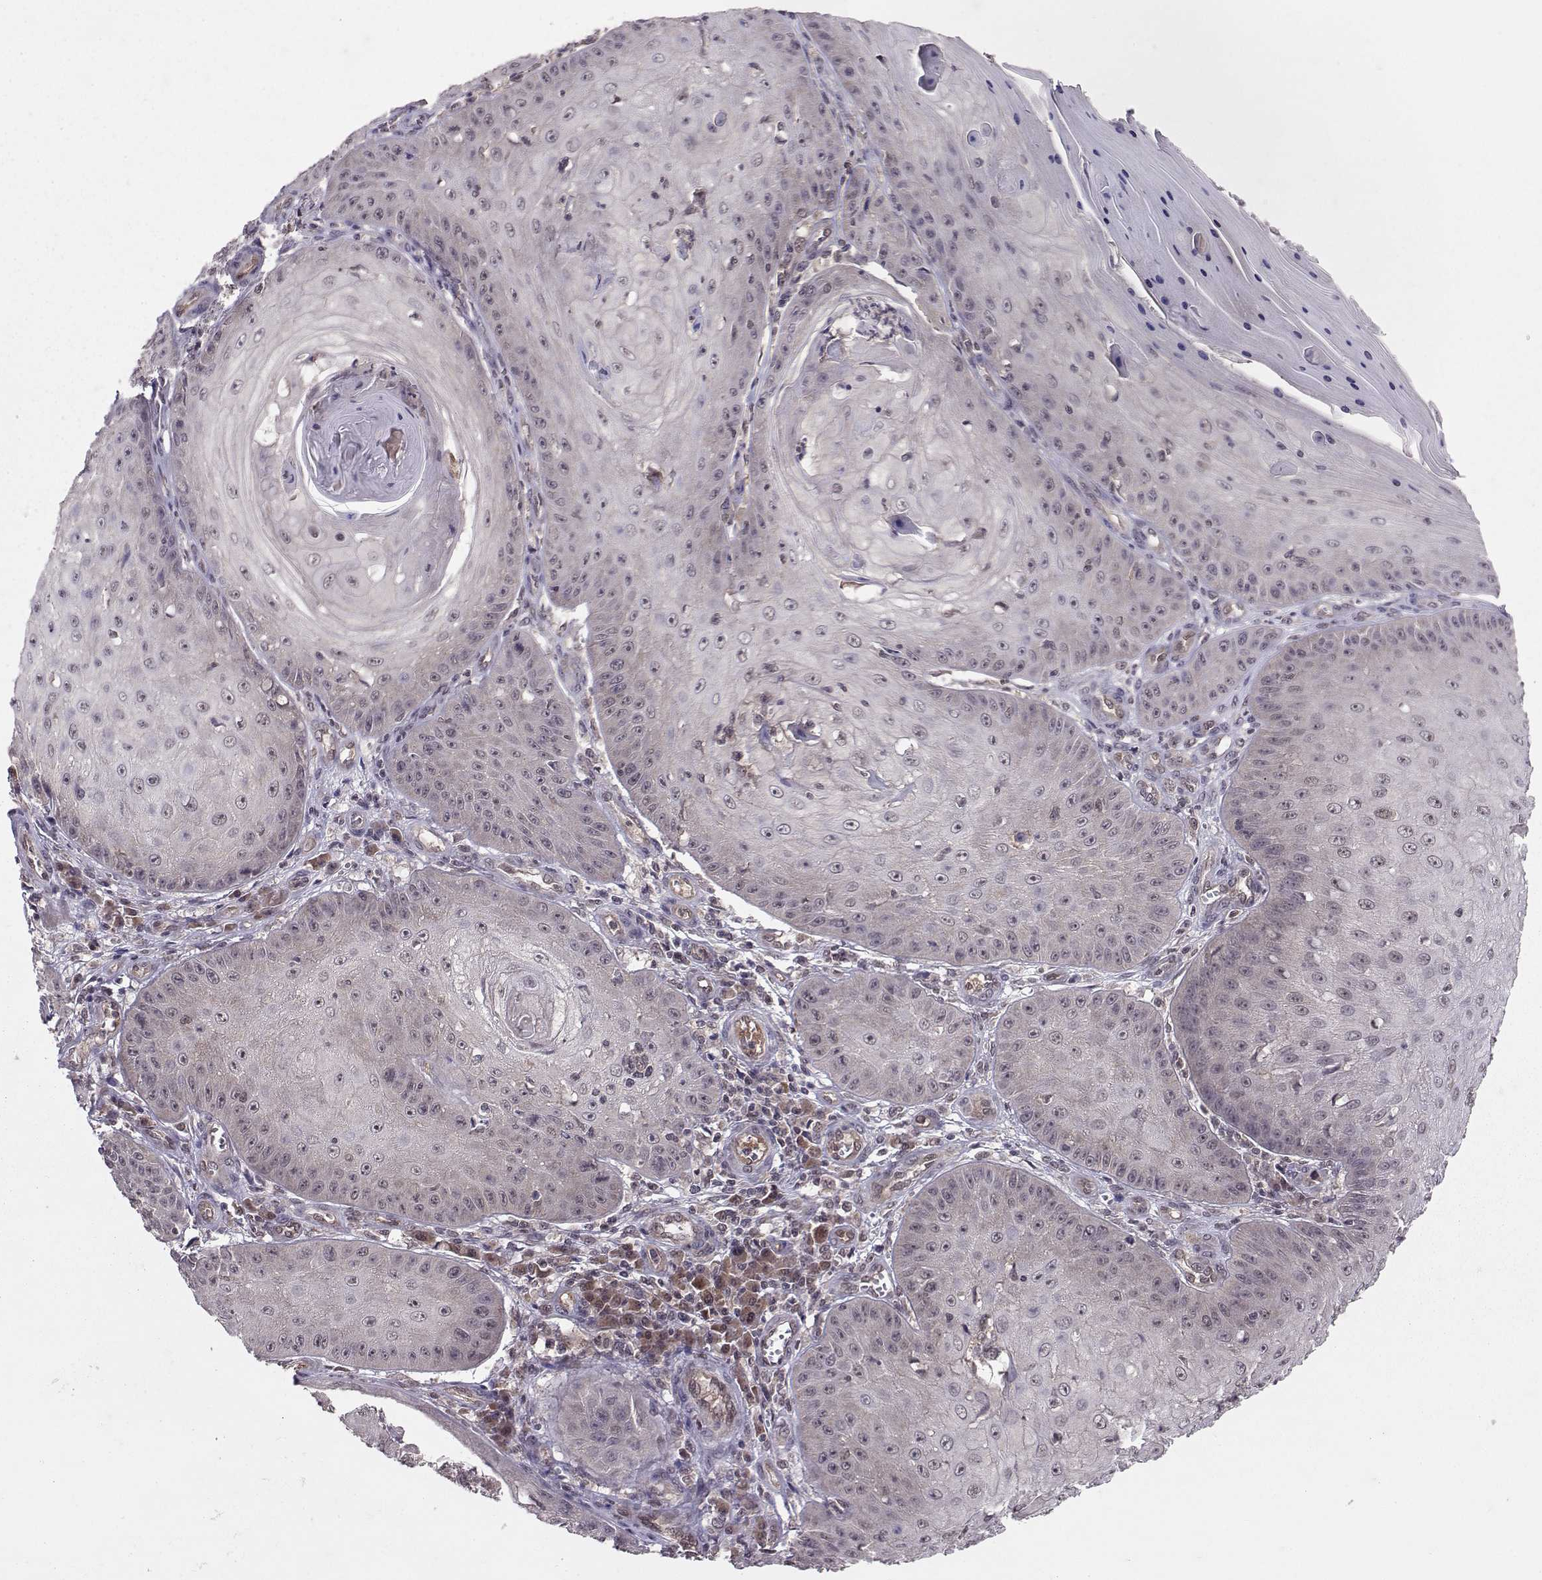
{"staining": {"intensity": "negative", "quantity": "none", "location": "none"}, "tissue": "skin cancer", "cell_type": "Tumor cells", "image_type": "cancer", "snomed": [{"axis": "morphology", "description": "Squamous cell carcinoma, NOS"}, {"axis": "topography", "description": "Skin"}], "caption": "Human skin squamous cell carcinoma stained for a protein using immunohistochemistry (IHC) demonstrates no staining in tumor cells.", "gene": "PPP2R2A", "patient": {"sex": "male", "age": 70}}